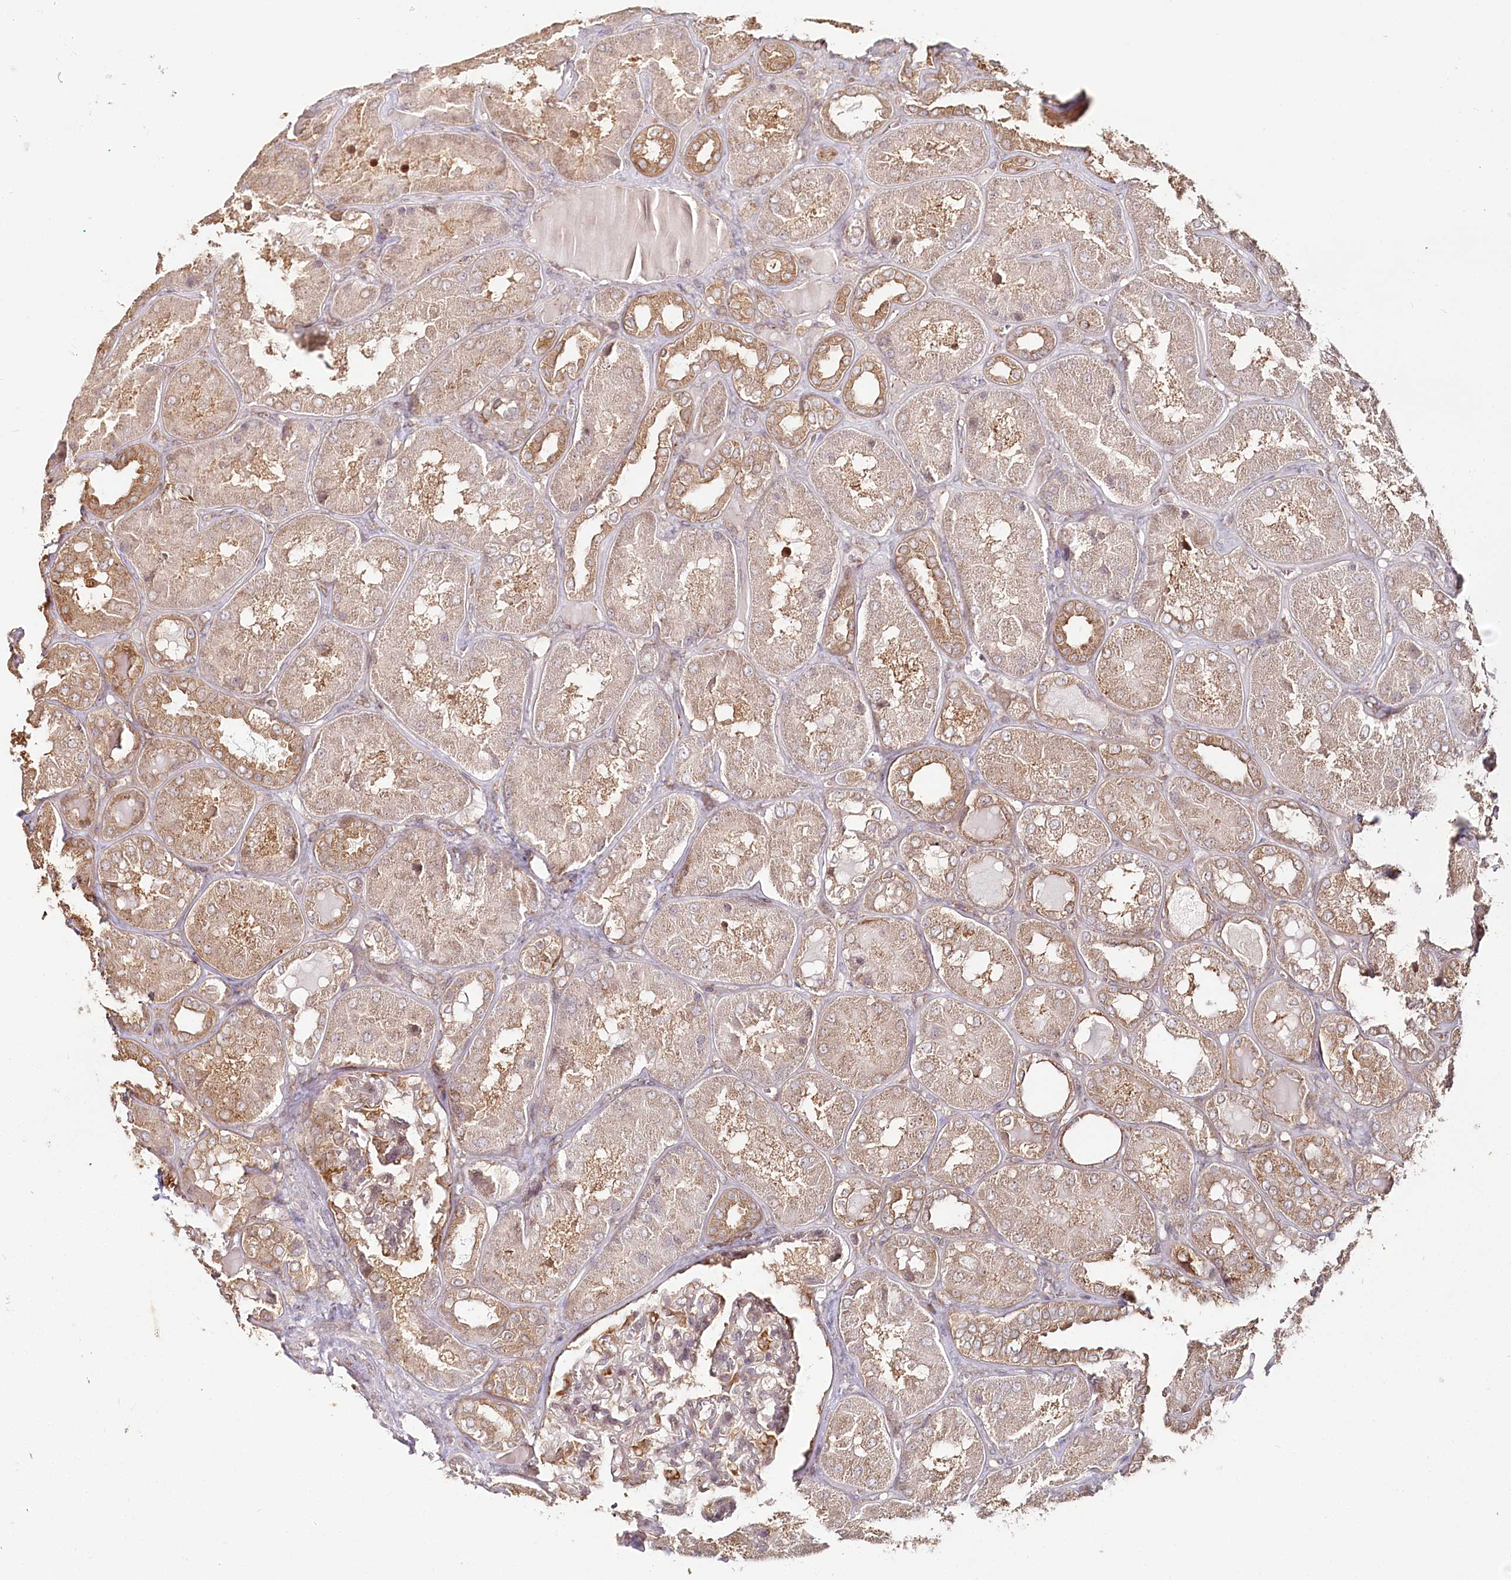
{"staining": {"intensity": "moderate", "quantity": ">75%", "location": "cytoplasmic/membranous"}, "tissue": "kidney", "cell_type": "Cells in glomeruli", "image_type": "normal", "snomed": [{"axis": "morphology", "description": "Normal tissue, NOS"}, {"axis": "topography", "description": "Kidney"}], "caption": "High-power microscopy captured an immunohistochemistry (IHC) histopathology image of normal kidney, revealing moderate cytoplasmic/membranous positivity in about >75% of cells in glomeruli. (DAB (3,3'-diaminobenzidine) = brown stain, brightfield microscopy at high magnification).", "gene": "OTUD4", "patient": {"sex": "female", "age": 56}}